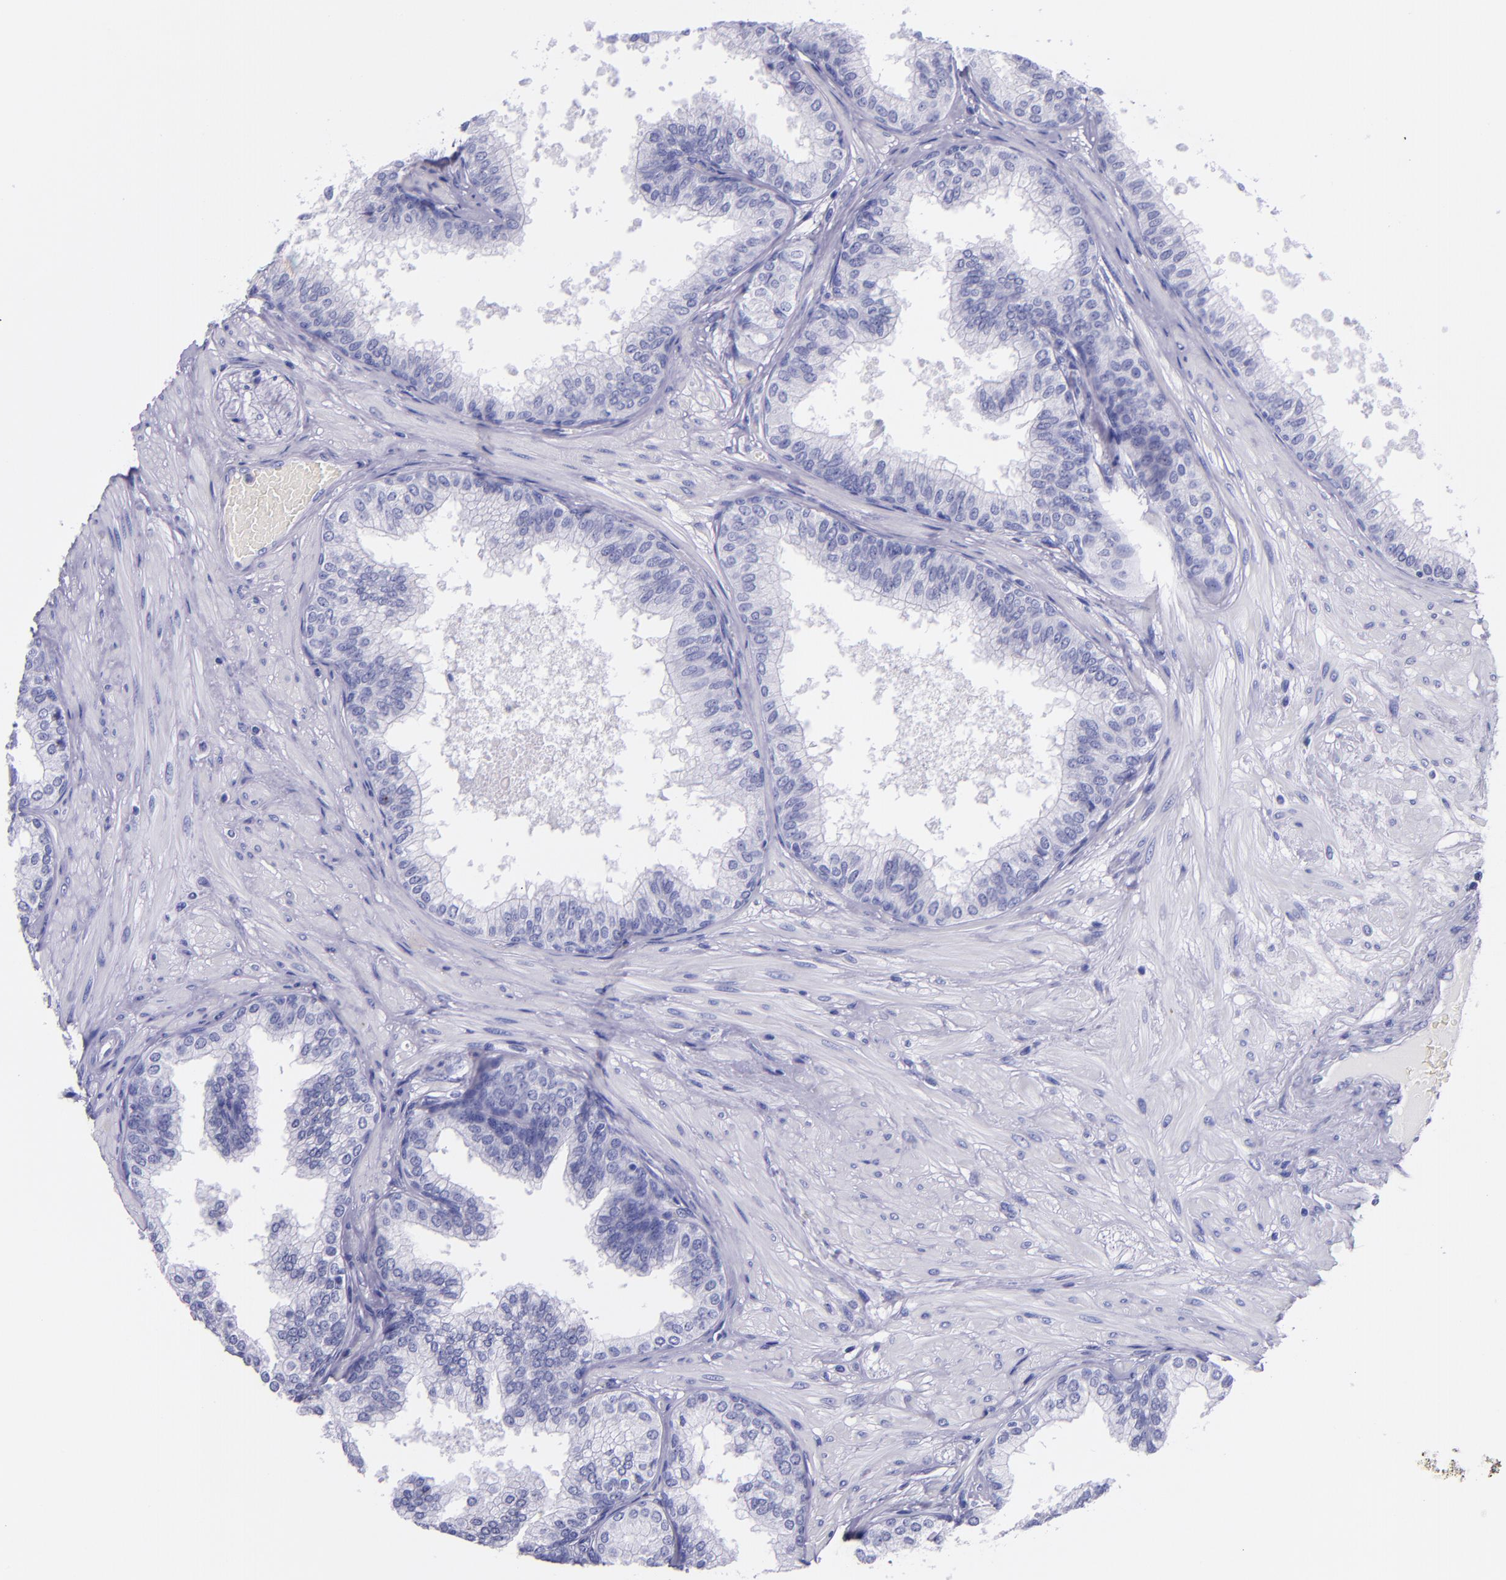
{"staining": {"intensity": "negative", "quantity": "none", "location": "none"}, "tissue": "prostate", "cell_type": "Glandular cells", "image_type": "normal", "snomed": [{"axis": "morphology", "description": "Normal tissue, NOS"}, {"axis": "topography", "description": "Prostate"}], "caption": "Glandular cells show no significant protein expression in normal prostate.", "gene": "SLPI", "patient": {"sex": "male", "age": 60}}